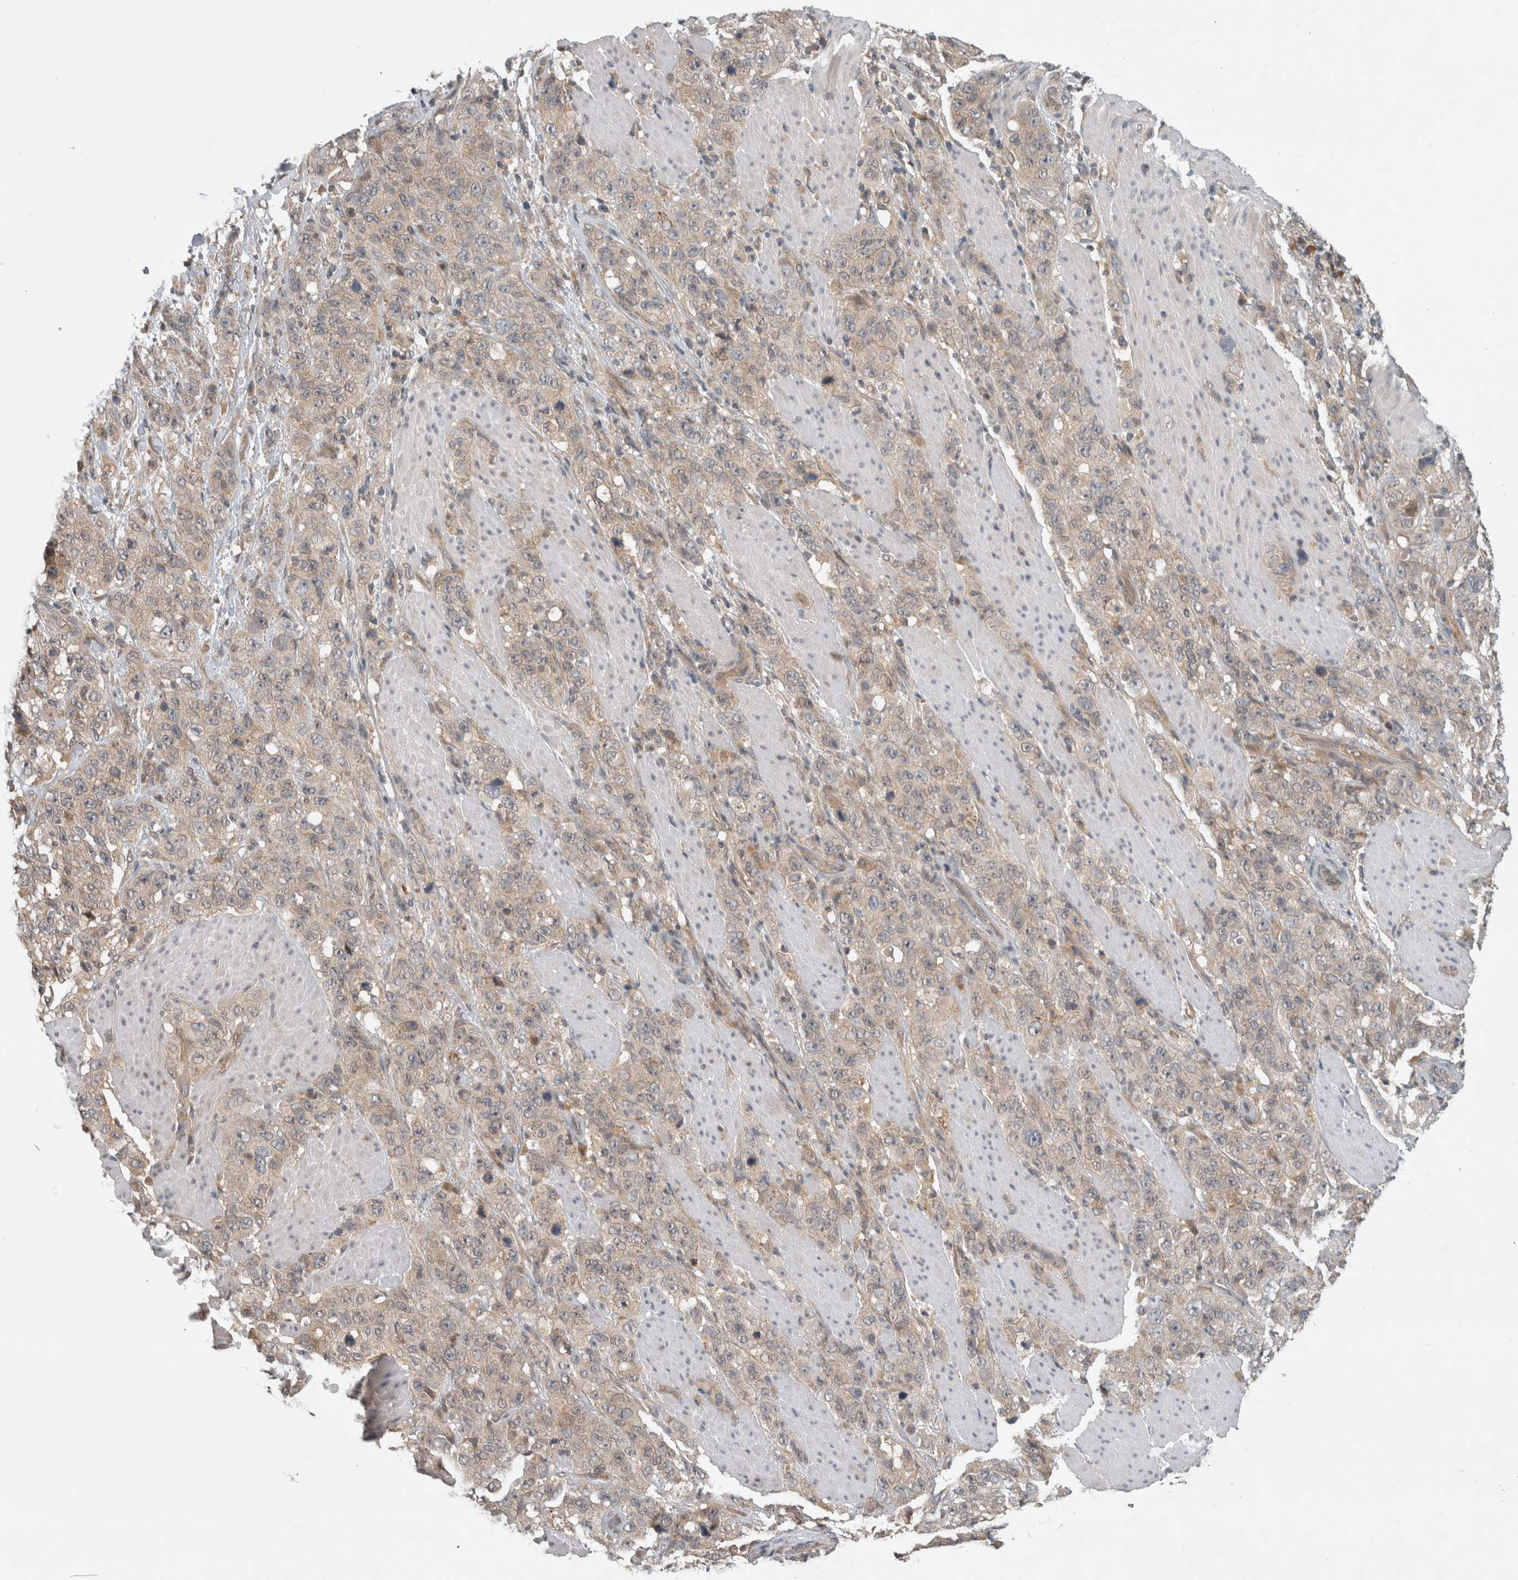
{"staining": {"intensity": "weak", "quantity": "<25%", "location": "cytoplasmic/membranous"}, "tissue": "stomach cancer", "cell_type": "Tumor cells", "image_type": "cancer", "snomed": [{"axis": "morphology", "description": "Adenocarcinoma, NOS"}, {"axis": "topography", "description": "Stomach"}], "caption": "Immunohistochemistry (IHC) micrograph of neoplastic tissue: human adenocarcinoma (stomach) stained with DAB displays no significant protein staining in tumor cells.", "gene": "AASDHPPT", "patient": {"sex": "male", "age": 48}}